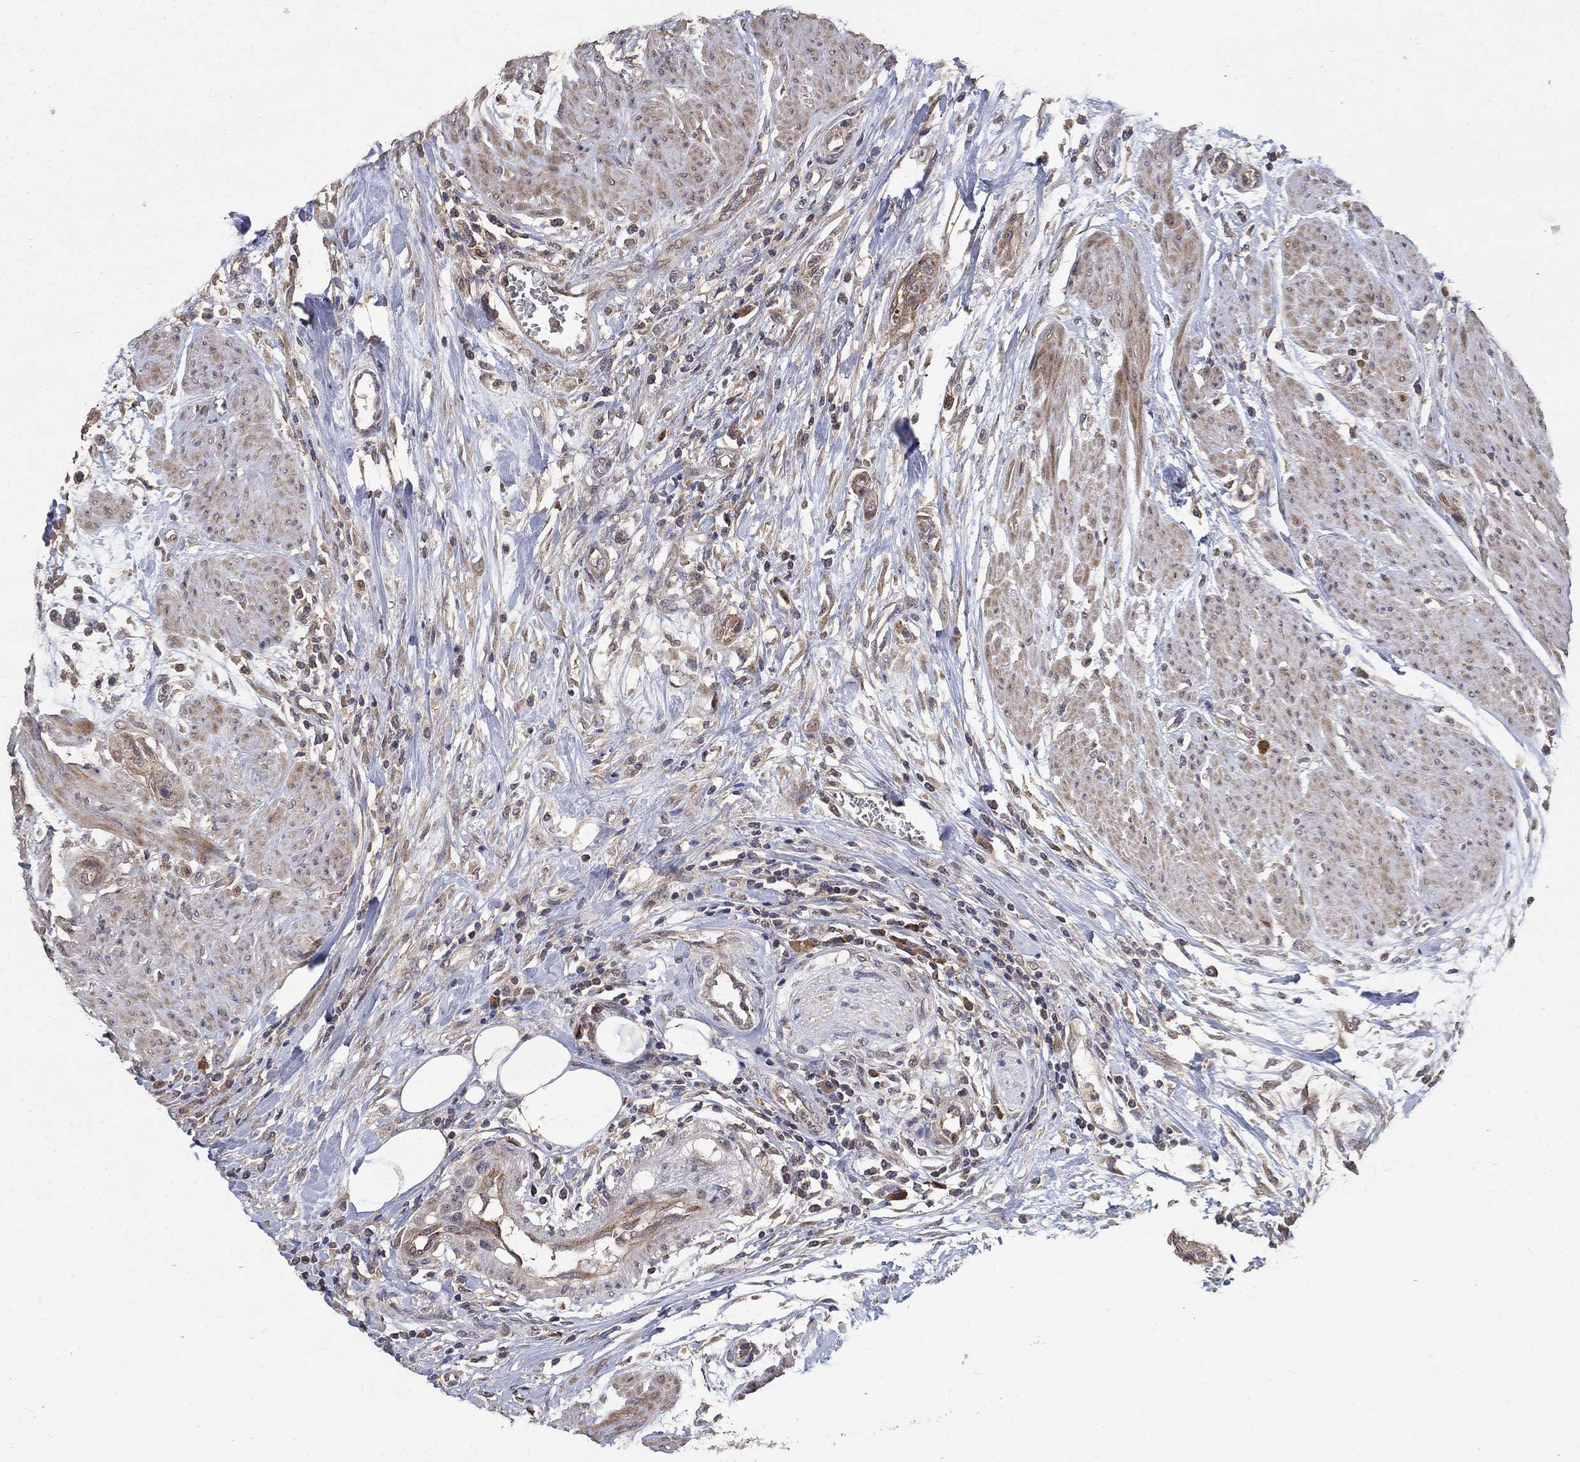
{"staining": {"intensity": "weak", "quantity": ">75%", "location": "cytoplasmic/membranous"}, "tissue": "urothelial cancer", "cell_type": "Tumor cells", "image_type": "cancer", "snomed": [{"axis": "morphology", "description": "Urothelial carcinoma, High grade"}, {"axis": "topography", "description": "Urinary bladder"}], "caption": "This photomicrograph exhibits immunohistochemistry (IHC) staining of human urothelial cancer, with low weak cytoplasmic/membranous expression in about >75% of tumor cells.", "gene": "C17orf75", "patient": {"sex": "male", "age": 35}}